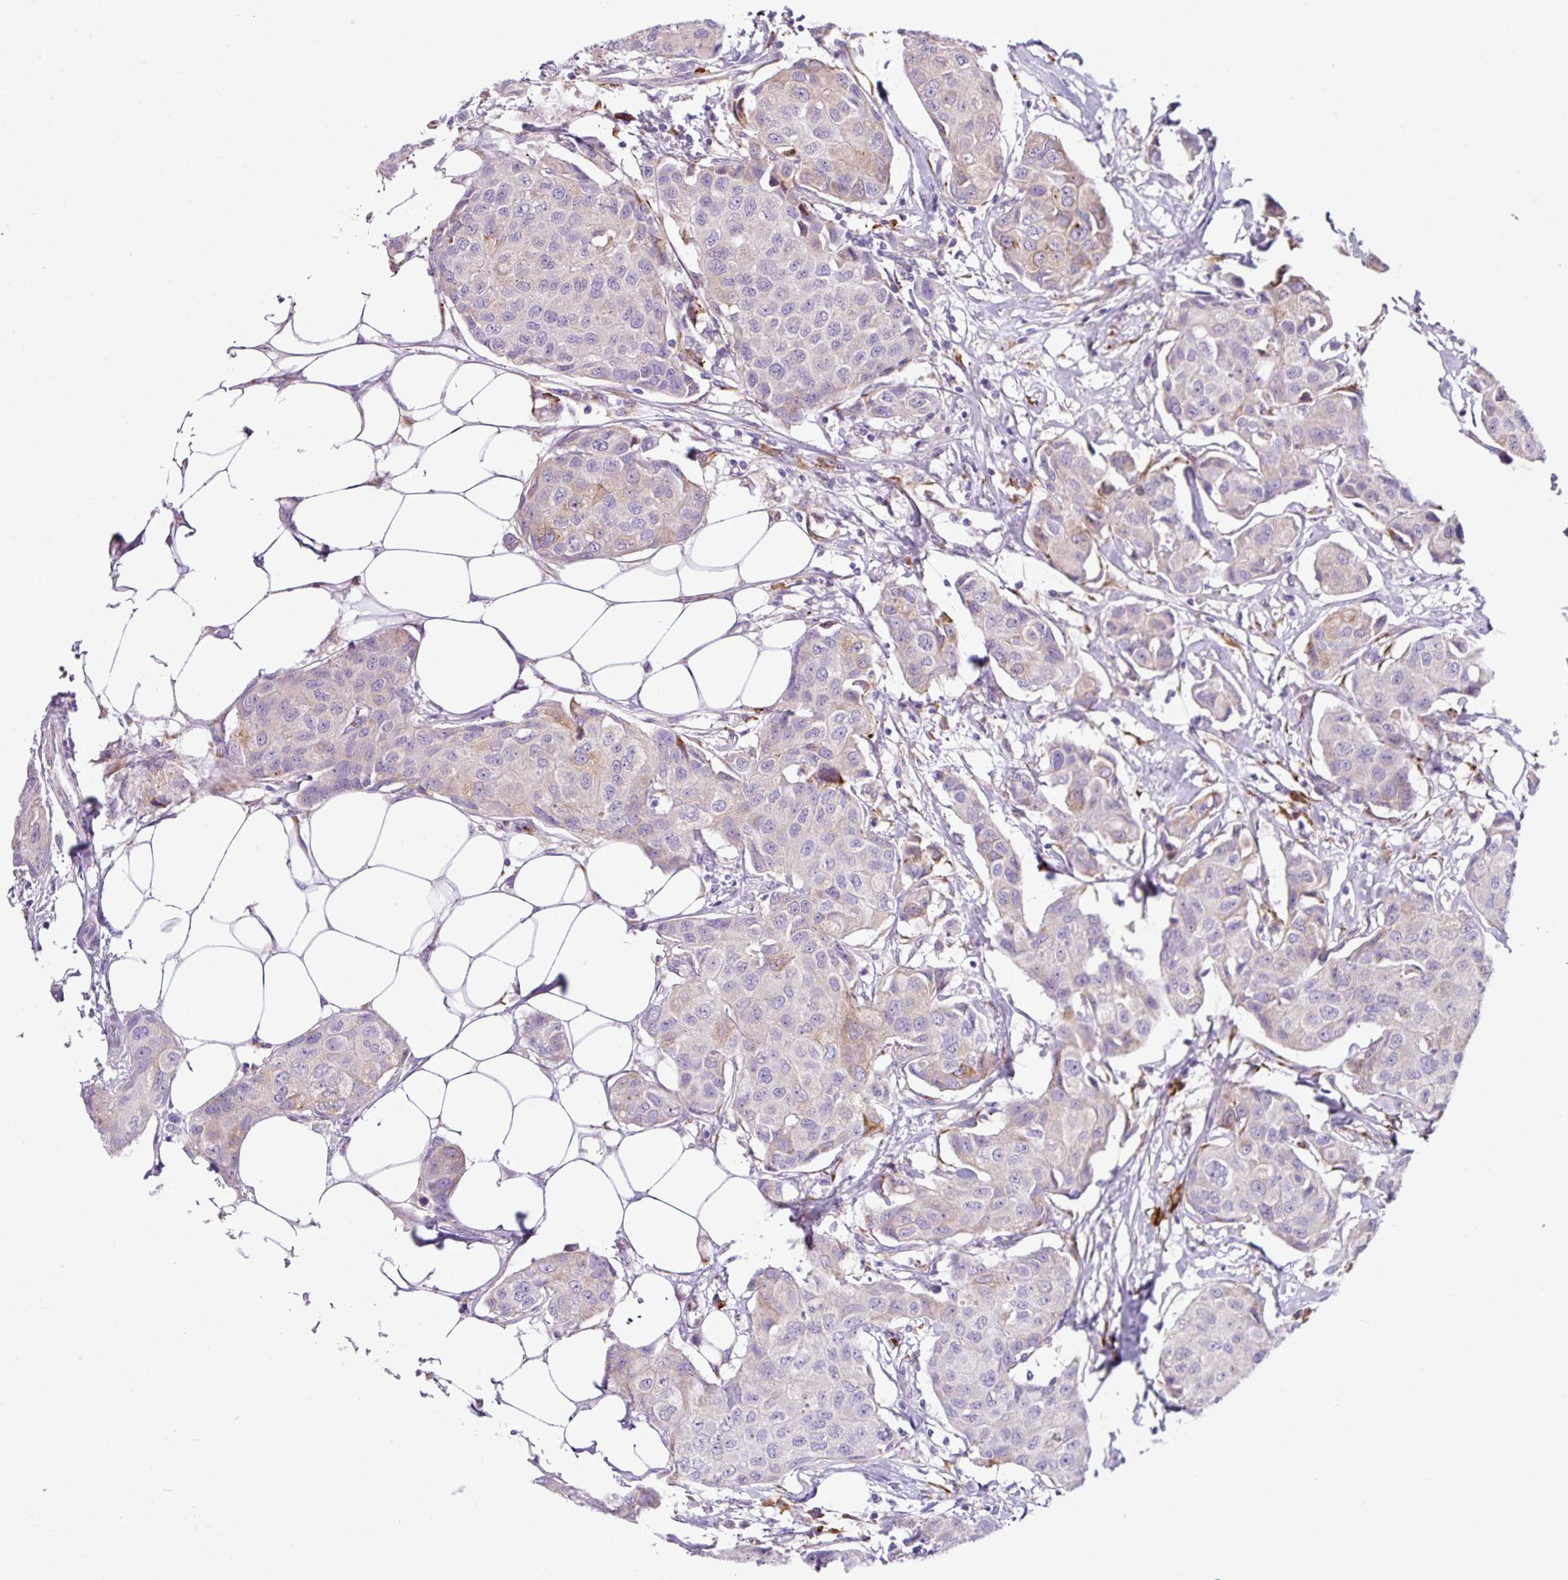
{"staining": {"intensity": "weak", "quantity": "<25%", "location": "cytoplasmic/membranous"}, "tissue": "breast cancer", "cell_type": "Tumor cells", "image_type": "cancer", "snomed": [{"axis": "morphology", "description": "Duct carcinoma"}, {"axis": "topography", "description": "Breast"}, {"axis": "topography", "description": "Lymph node"}], "caption": "Immunohistochemistry (IHC) of human breast cancer (infiltrating ductal carcinoma) demonstrates no expression in tumor cells. Nuclei are stained in blue.", "gene": "RGS21", "patient": {"sex": "female", "age": 80}}